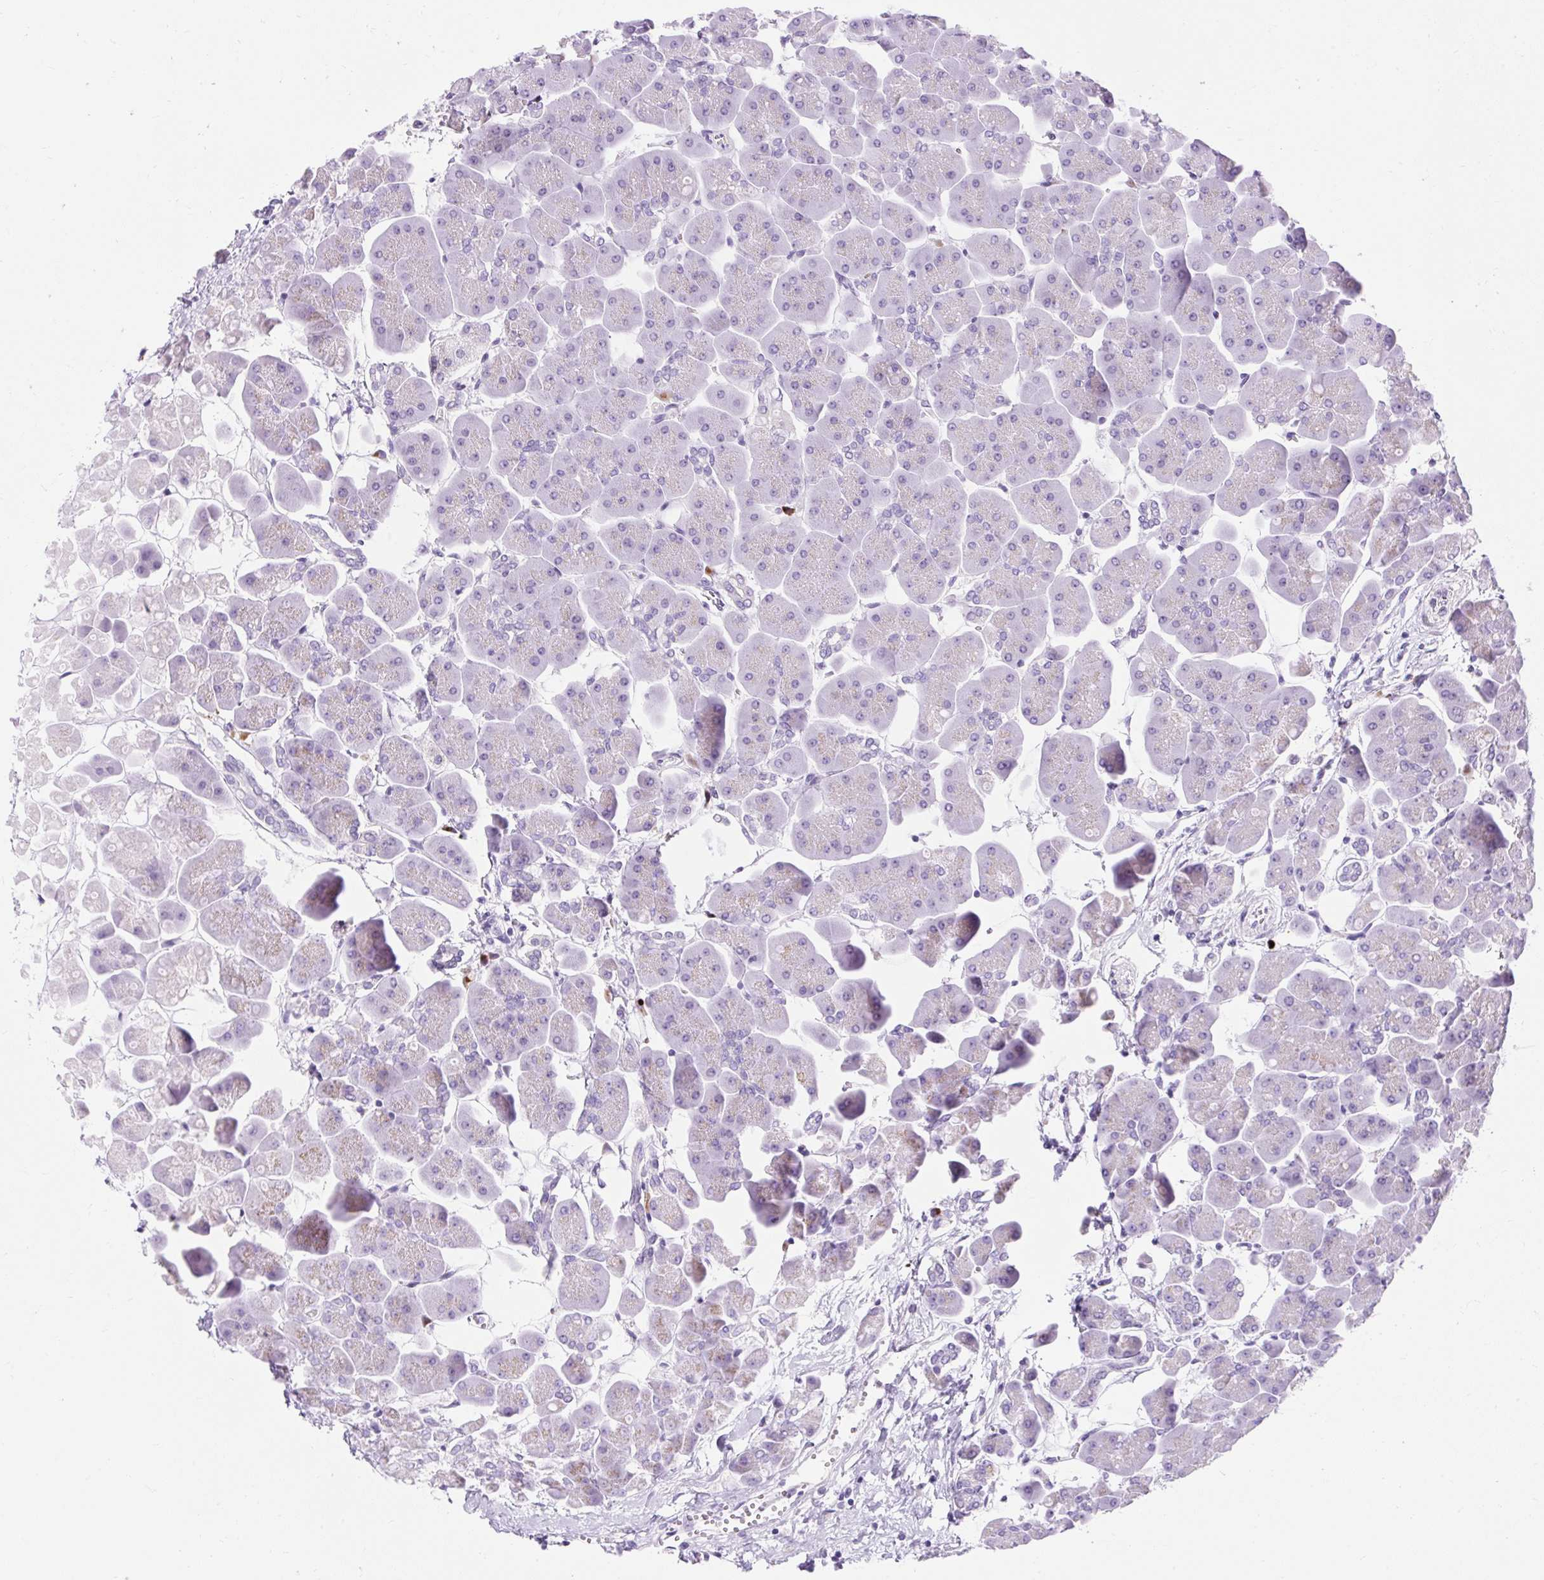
{"staining": {"intensity": "negative", "quantity": "none", "location": "none"}, "tissue": "pancreas", "cell_type": "Exocrine glandular cells", "image_type": "normal", "snomed": [{"axis": "morphology", "description": "Normal tissue, NOS"}, {"axis": "topography", "description": "Pancreas"}], "caption": "DAB (3,3'-diaminobenzidine) immunohistochemical staining of normal pancreas reveals no significant expression in exocrine glandular cells.", "gene": "GOLGA8A", "patient": {"sex": "male", "age": 66}}